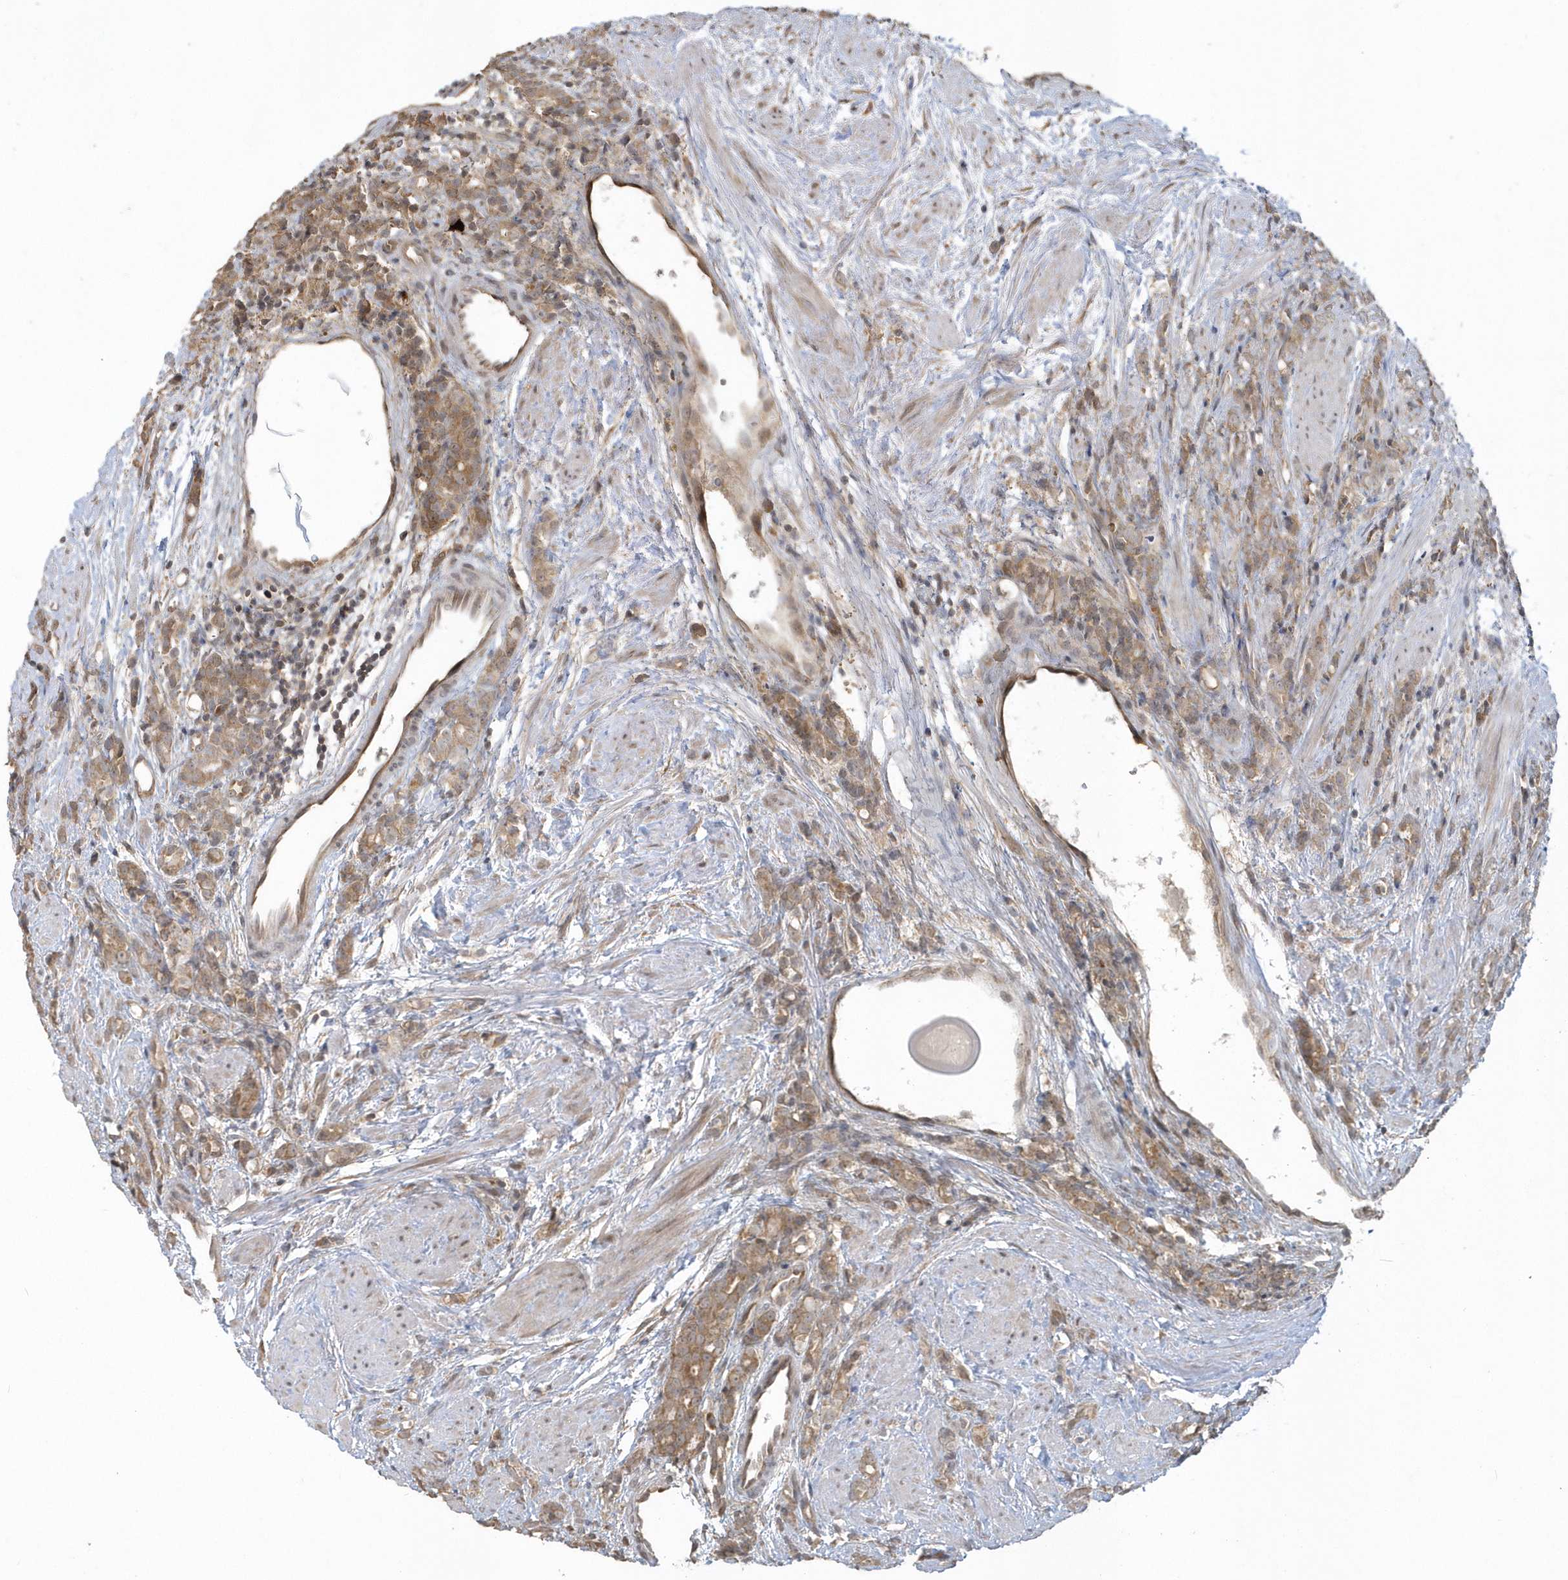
{"staining": {"intensity": "moderate", "quantity": ">75%", "location": "cytoplasmic/membranous"}, "tissue": "prostate cancer", "cell_type": "Tumor cells", "image_type": "cancer", "snomed": [{"axis": "morphology", "description": "Adenocarcinoma, High grade"}, {"axis": "topography", "description": "Prostate"}], "caption": "A photomicrograph of human prostate cancer (adenocarcinoma (high-grade)) stained for a protein shows moderate cytoplasmic/membranous brown staining in tumor cells. Nuclei are stained in blue.", "gene": "STIM2", "patient": {"sex": "male", "age": 62}}